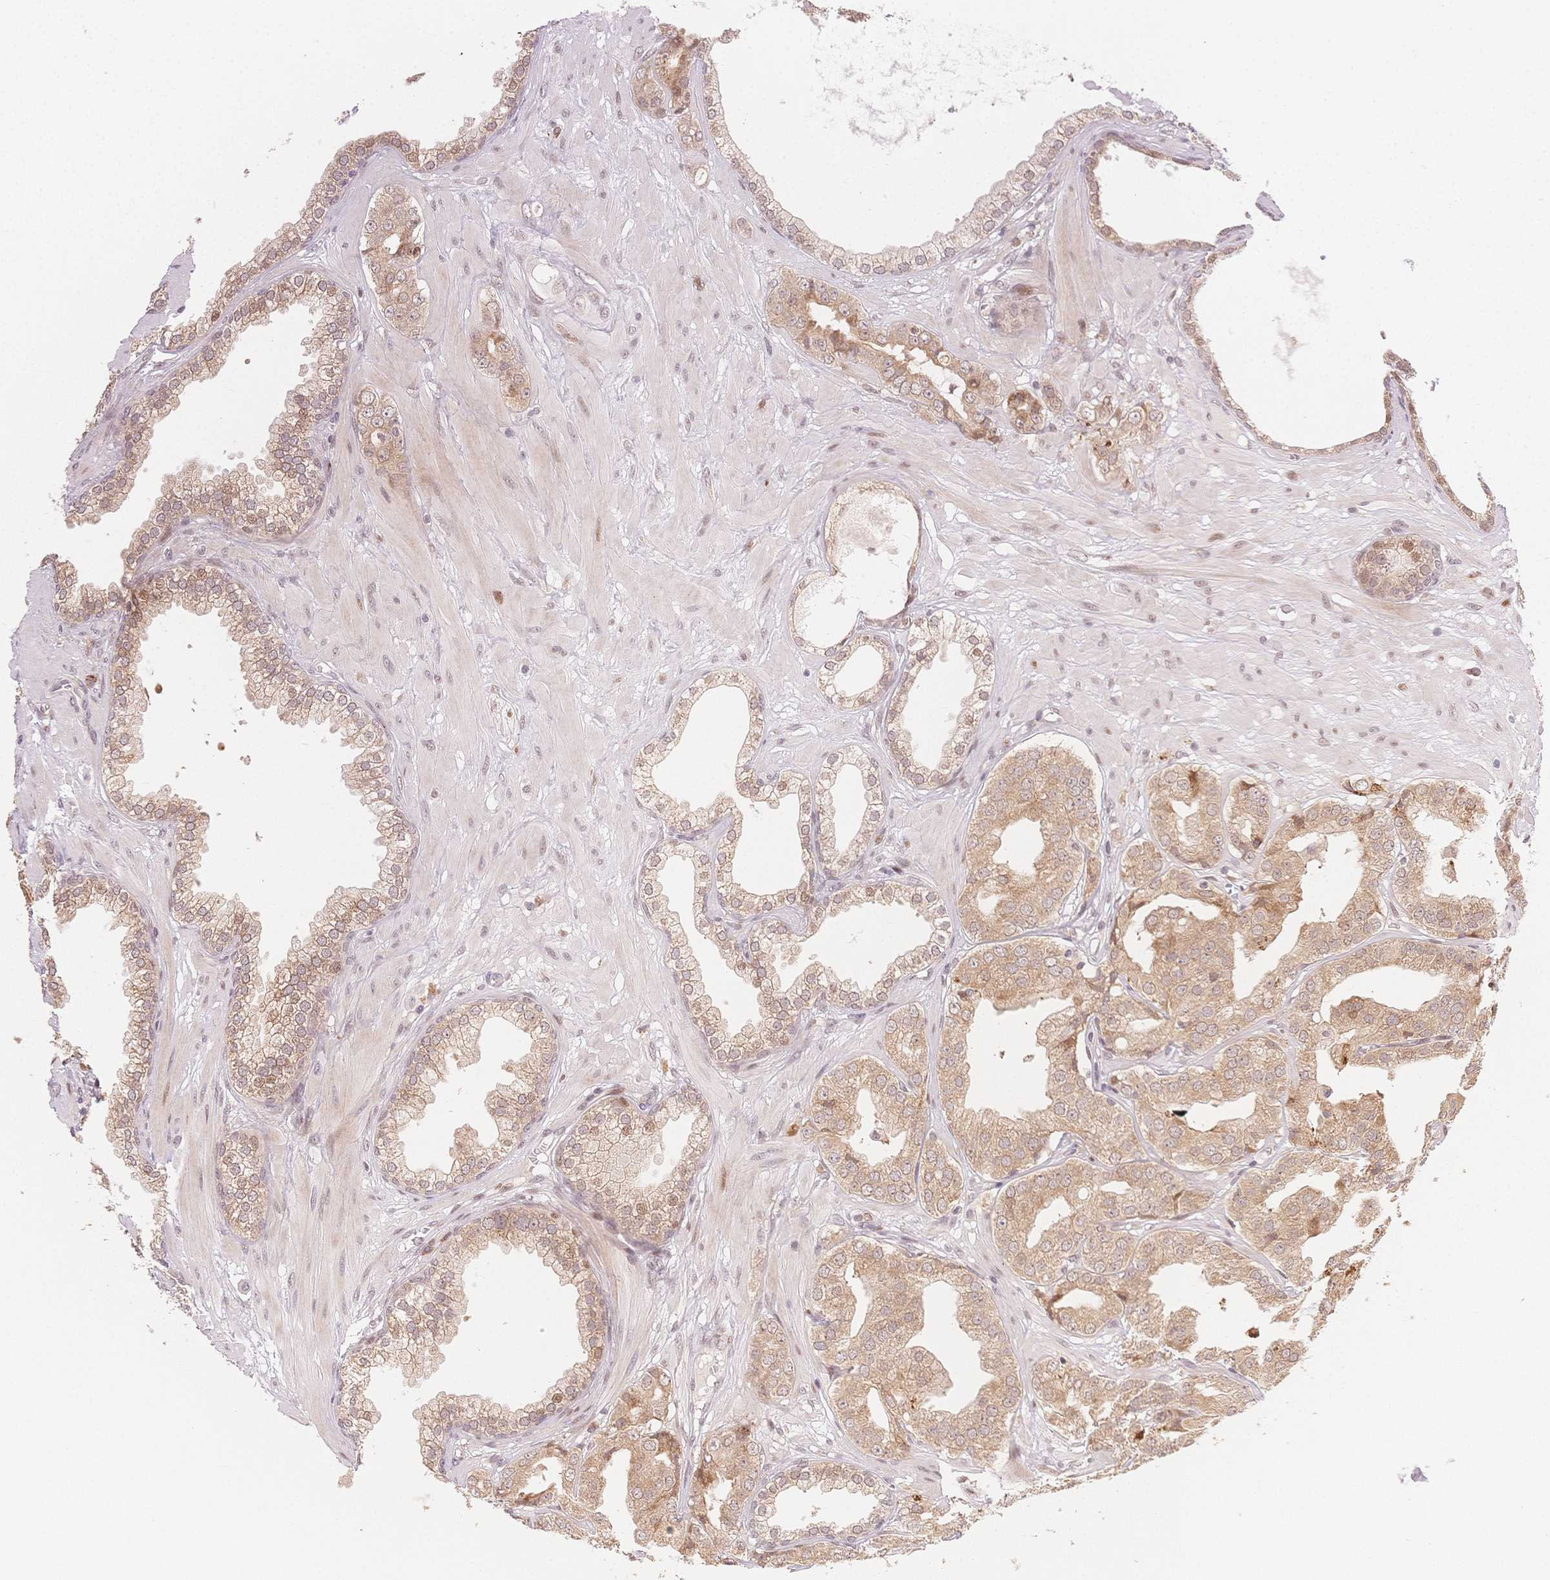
{"staining": {"intensity": "moderate", "quantity": ">75%", "location": "cytoplasmic/membranous,nuclear"}, "tissue": "prostate cancer", "cell_type": "Tumor cells", "image_type": "cancer", "snomed": [{"axis": "morphology", "description": "Adenocarcinoma, Low grade"}, {"axis": "topography", "description": "Prostate"}], "caption": "The micrograph shows a brown stain indicating the presence of a protein in the cytoplasmic/membranous and nuclear of tumor cells in prostate cancer. Nuclei are stained in blue.", "gene": "STK39", "patient": {"sex": "male", "age": 60}}